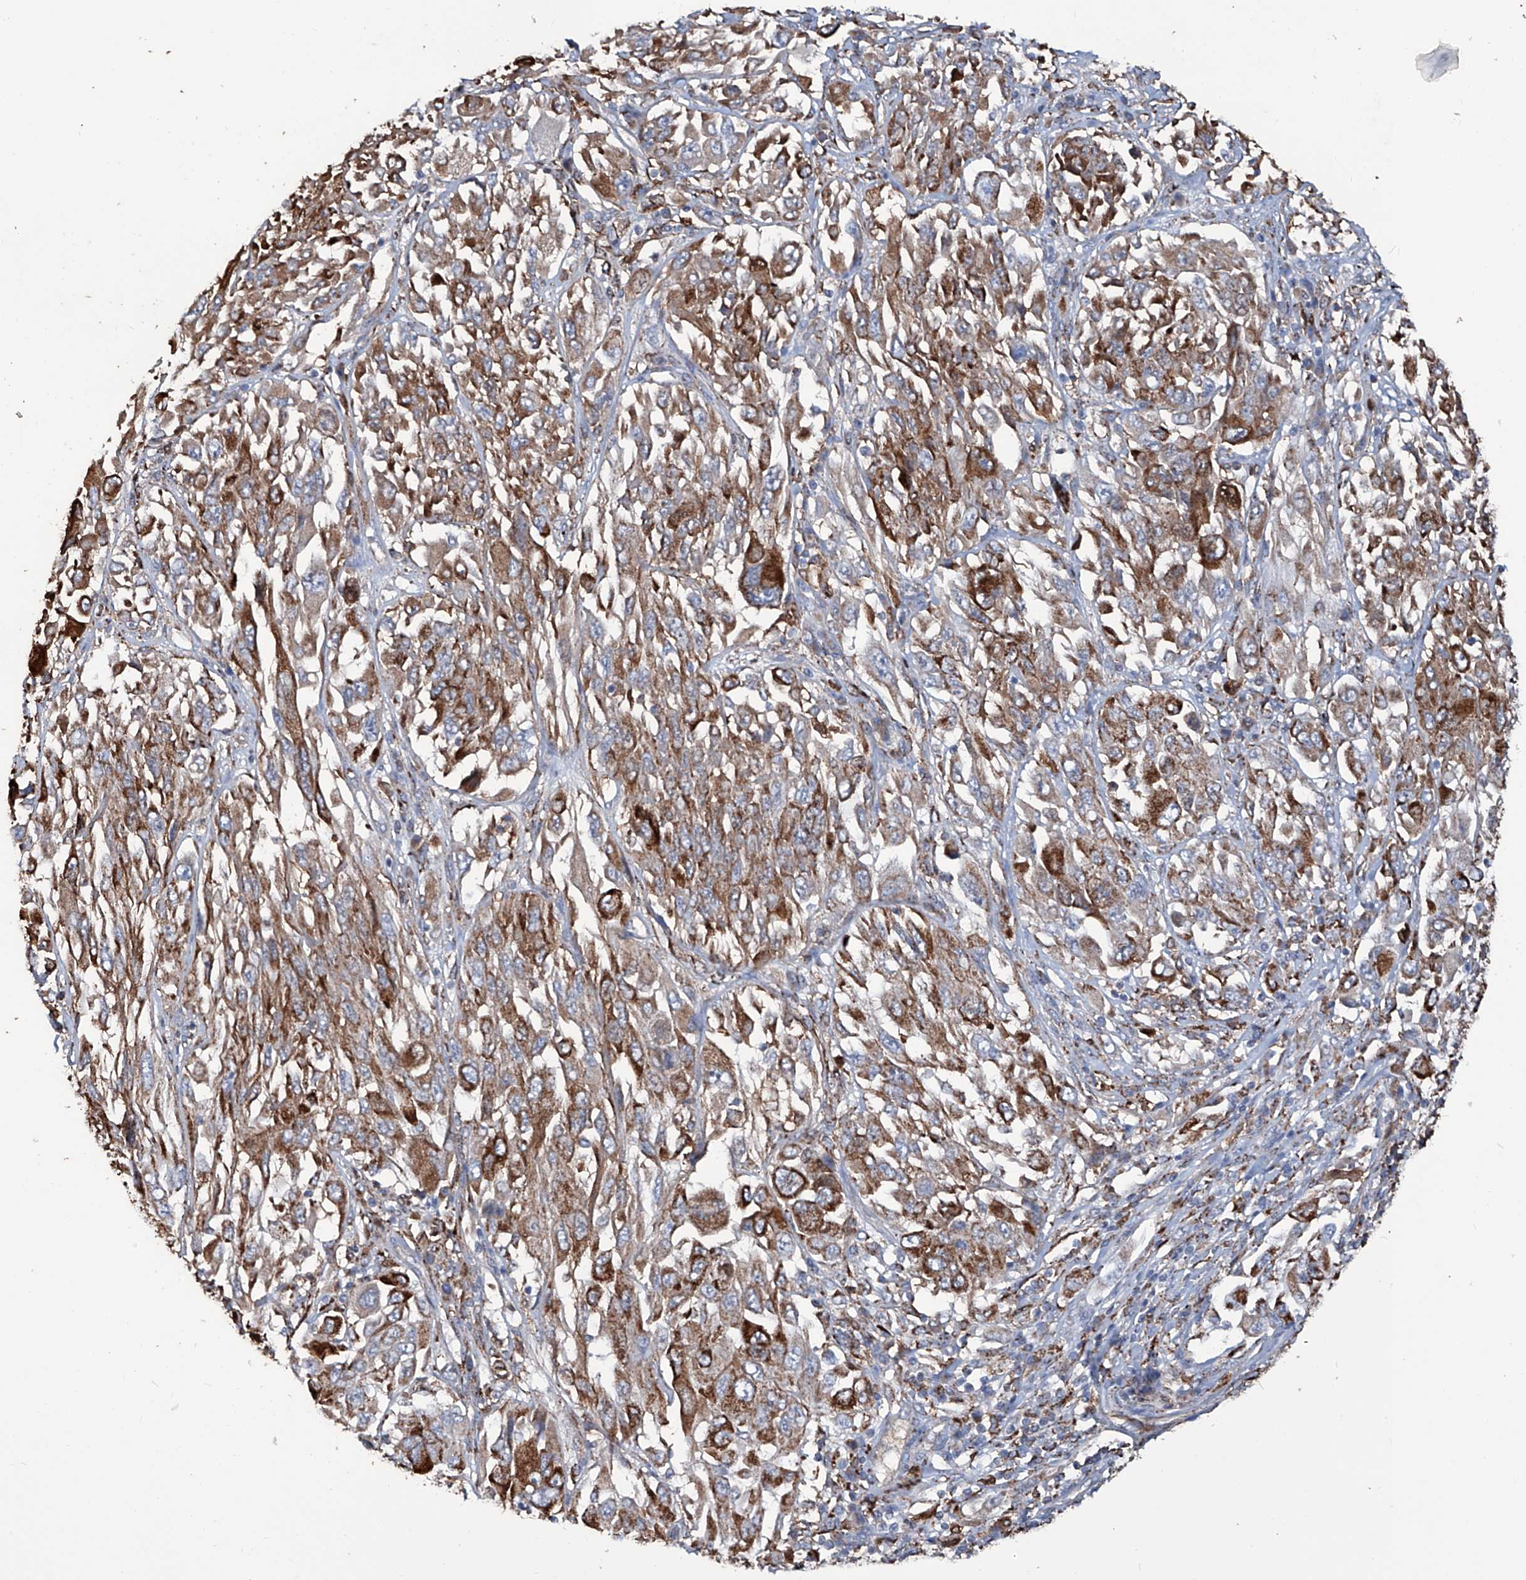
{"staining": {"intensity": "moderate", "quantity": ">75%", "location": "cytoplasmic/membranous"}, "tissue": "melanoma", "cell_type": "Tumor cells", "image_type": "cancer", "snomed": [{"axis": "morphology", "description": "Malignant melanoma, NOS"}, {"axis": "topography", "description": "Skin"}], "caption": "This is an image of immunohistochemistry staining of melanoma, which shows moderate positivity in the cytoplasmic/membranous of tumor cells.", "gene": "NHS", "patient": {"sex": "female", "age": 91}}